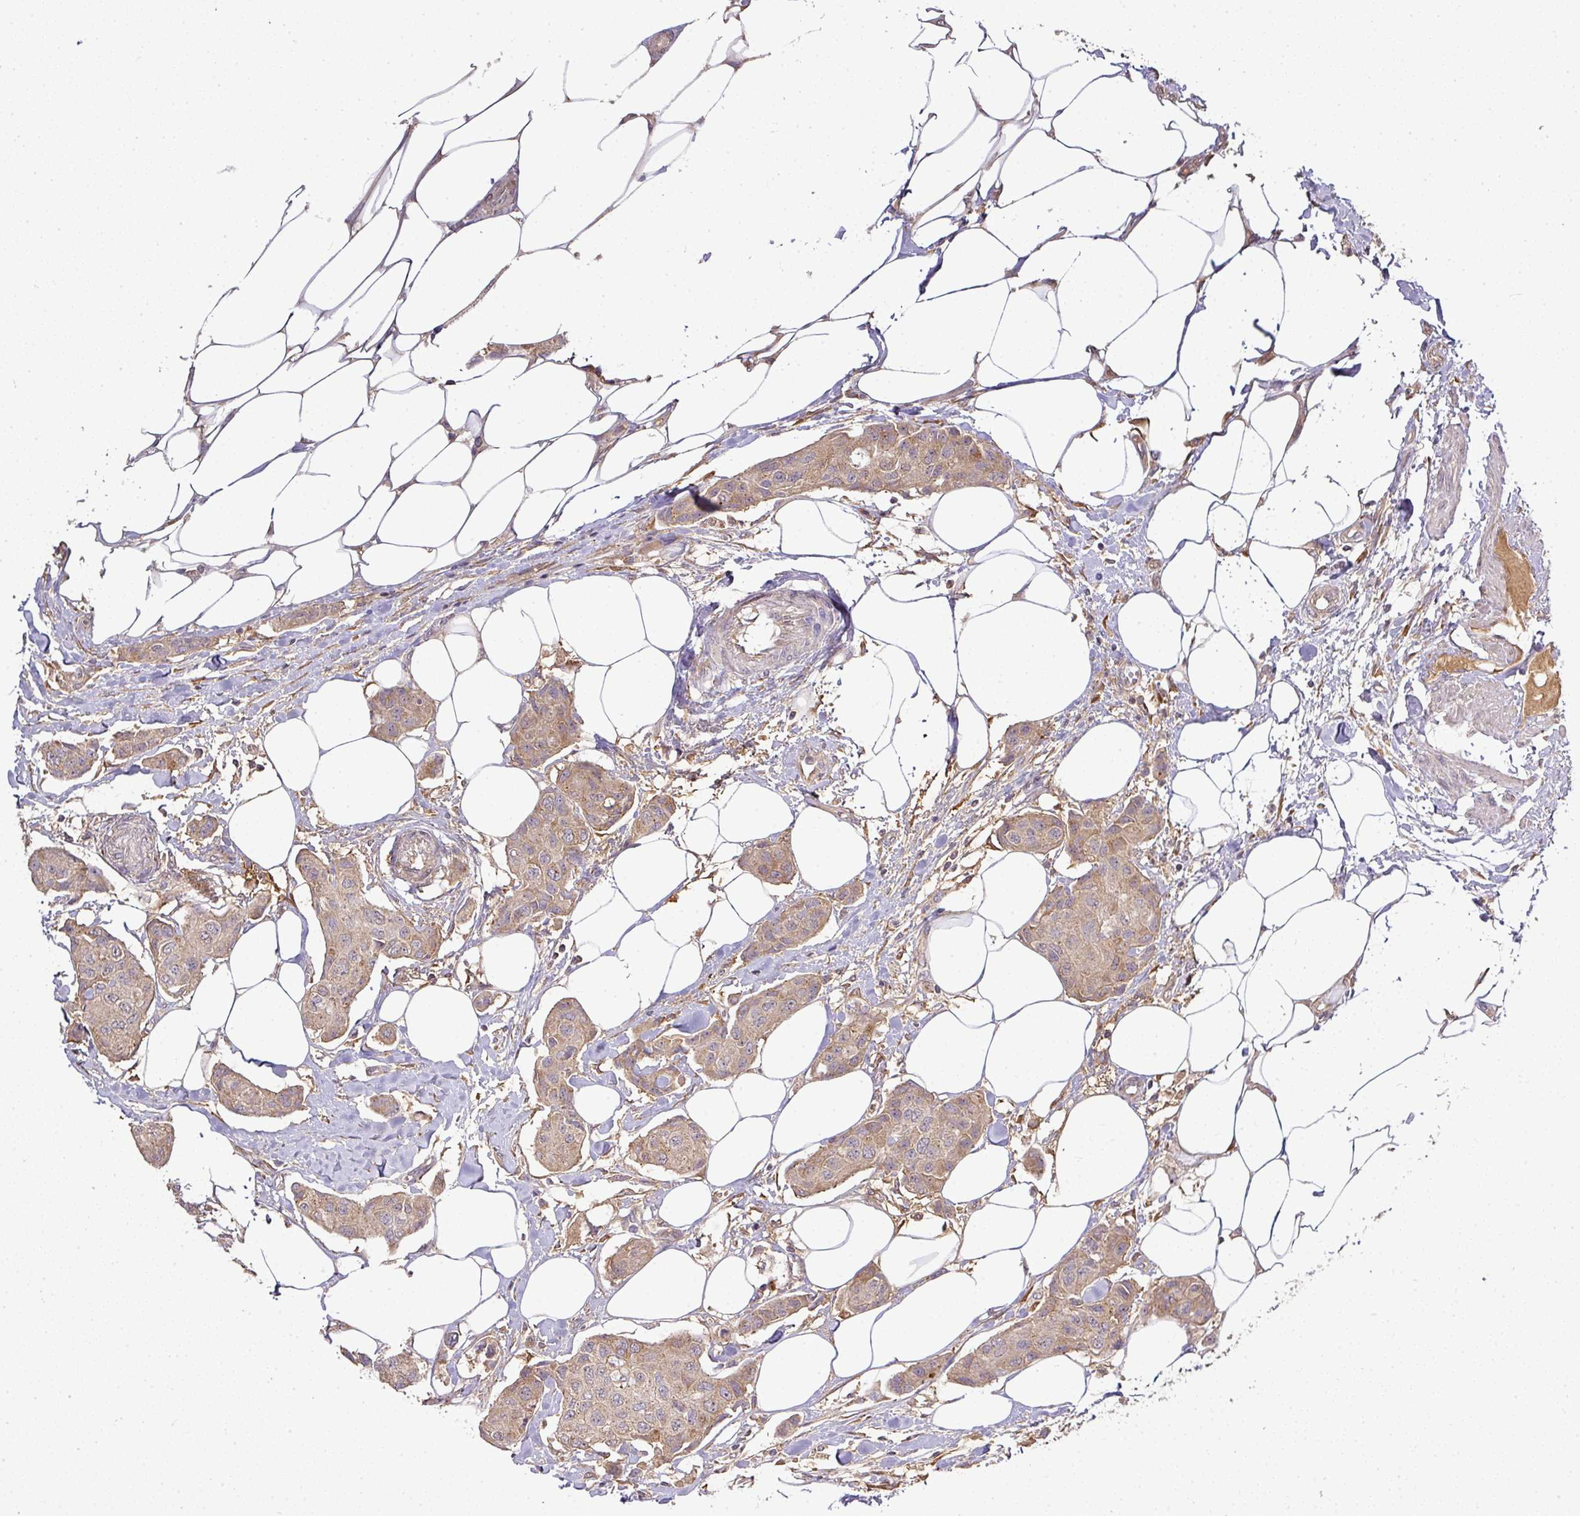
{"staining": {"intensity": "weak", "quantity": ">75%", "location": "cytoplasmic/membranous"}, "tissue": "breast cancer", "cell_type": "Tumor cells", "image_type": "cancer", "snomed": [{"axis": "morphology", "description": "Duct carcinoma"}, {"axis": "topography", "description": "Breast"}, {"axis": "topography", "description": "Lymph node"}], "caption": "An image showing weak cytoplasmic/membranous staining in about >75% of tumor cells in breast cancer (intraductal carcinoma), as visualized by brown immunohistochemical staining.", "gene": "GALP", "patient": {"sex": "female", "age": 80}}